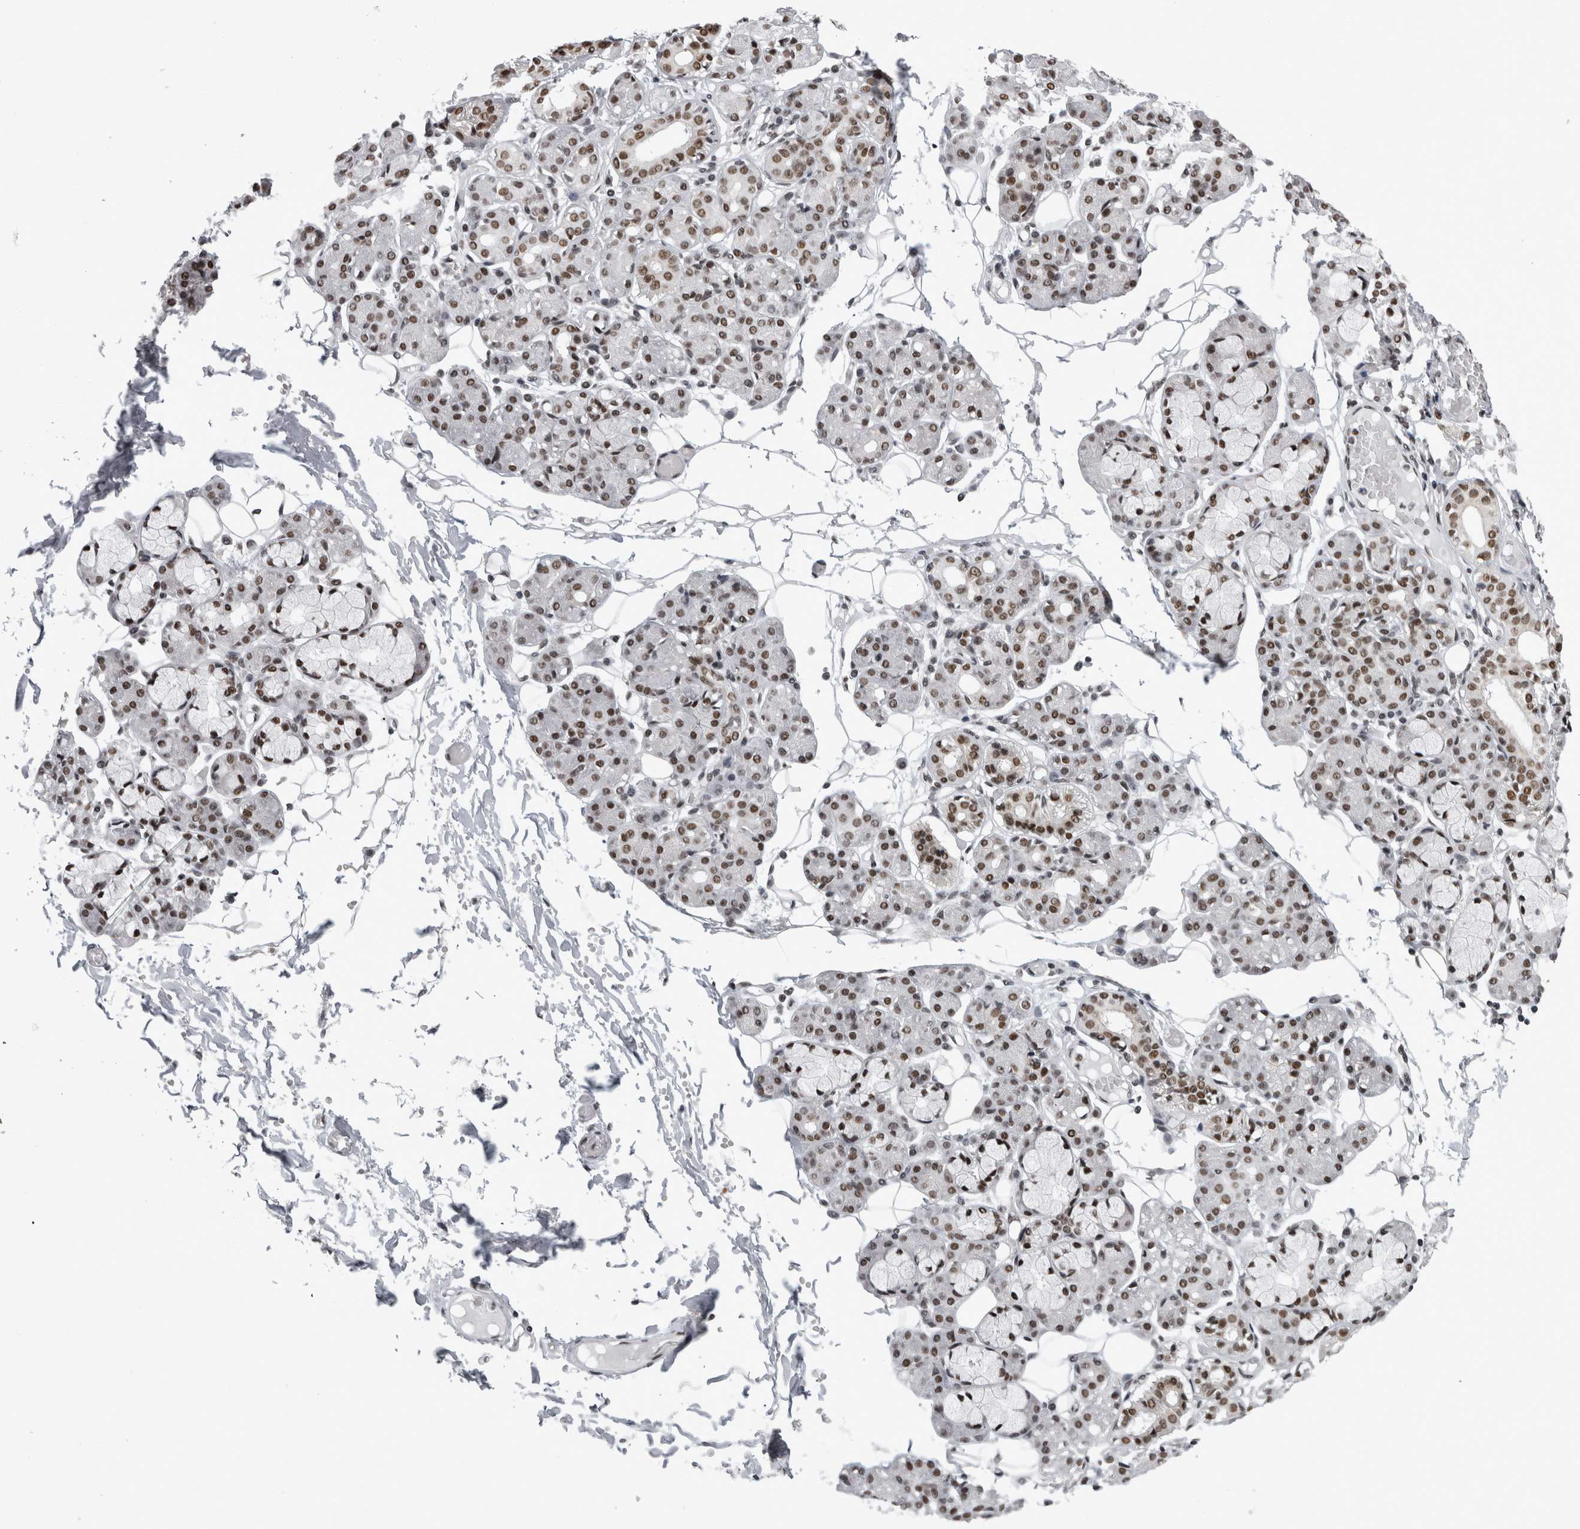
{"staining": {"intensity": "moderate", "quantity": ">75%", "location": "nuclear"}, "tissue": "salivary gland", "cell_type": "Glandular cells", "image_type": "normal", "snomed": [{"axis": "morphology", "description": "Normal tissue, NOS"}, {"axis": "topography", "description": "Salivary gland"}], "caption": "Benign salivary gland shows moderate nuclear staining in about >75% of glandular cells The staining is performed using DAB (3,3'-diaminobenzidine) brown chromogen to label protein expression. The nuclei are counter-stained blue using hematoxylin..", "gene": "ZSCAN2", "patient": {"sex": "male", "age": 63}}